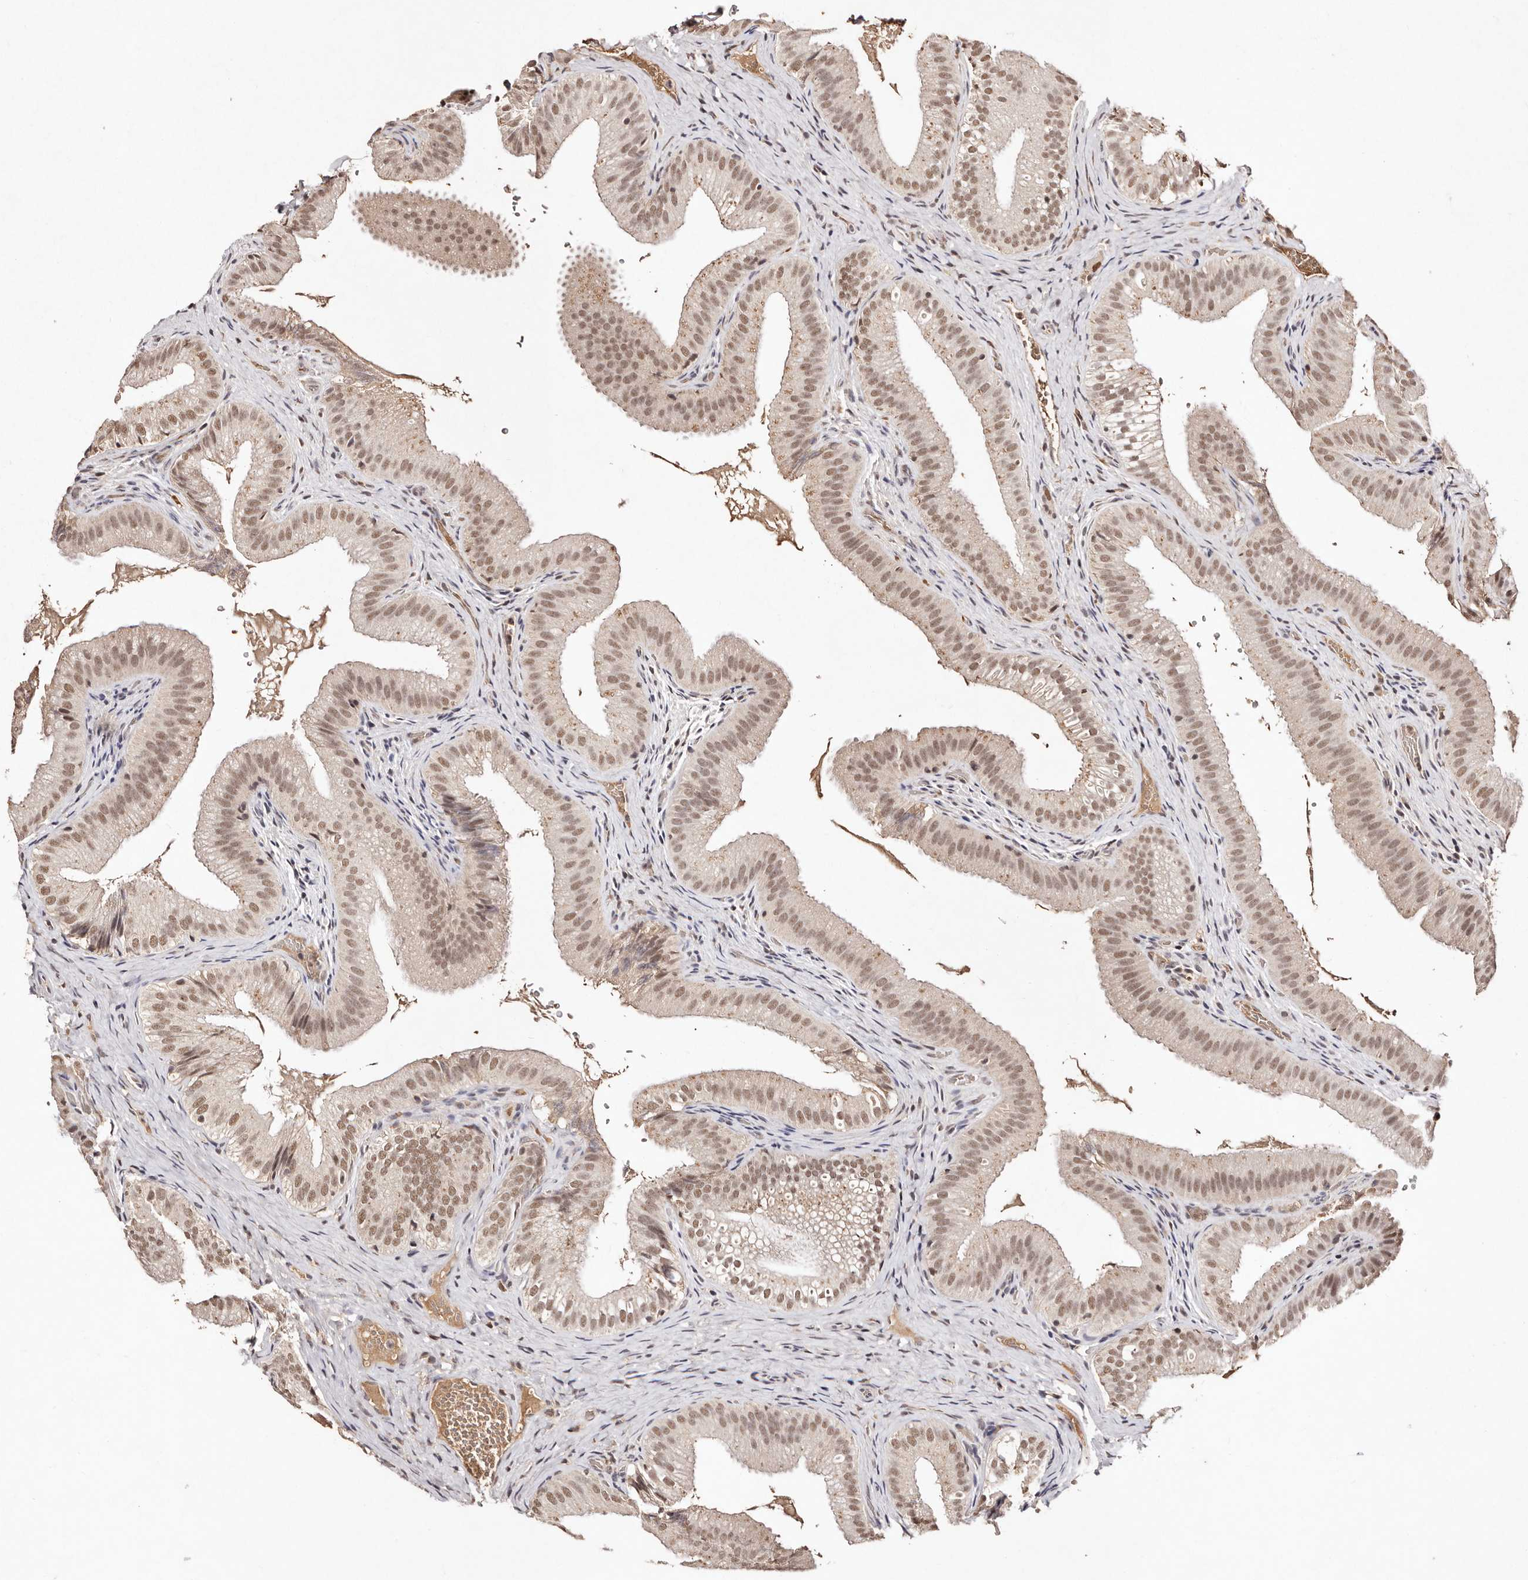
{"staining": {"intensity": "moderate", "quantity": ">75%", "location": "nuclear"}, "tissue": "gallbladder", "cell_type": "Glandular cells", "image_type": "normal", "snomed": [{"axis": "morphology", "description": "Normal tissue, NOS"}, {"axis": "topography", "description": "Gallbladder"}], "caption": "Gallbladder stained for a protein demonstrates moderate nuclear positivity in glandular cells. (DAB (3,3'-diaminobenzidine) IHC with brightfield microscopy, high magnification).", "gene": "BICRAL", "patient": {"sex": "female", "age": 30}}